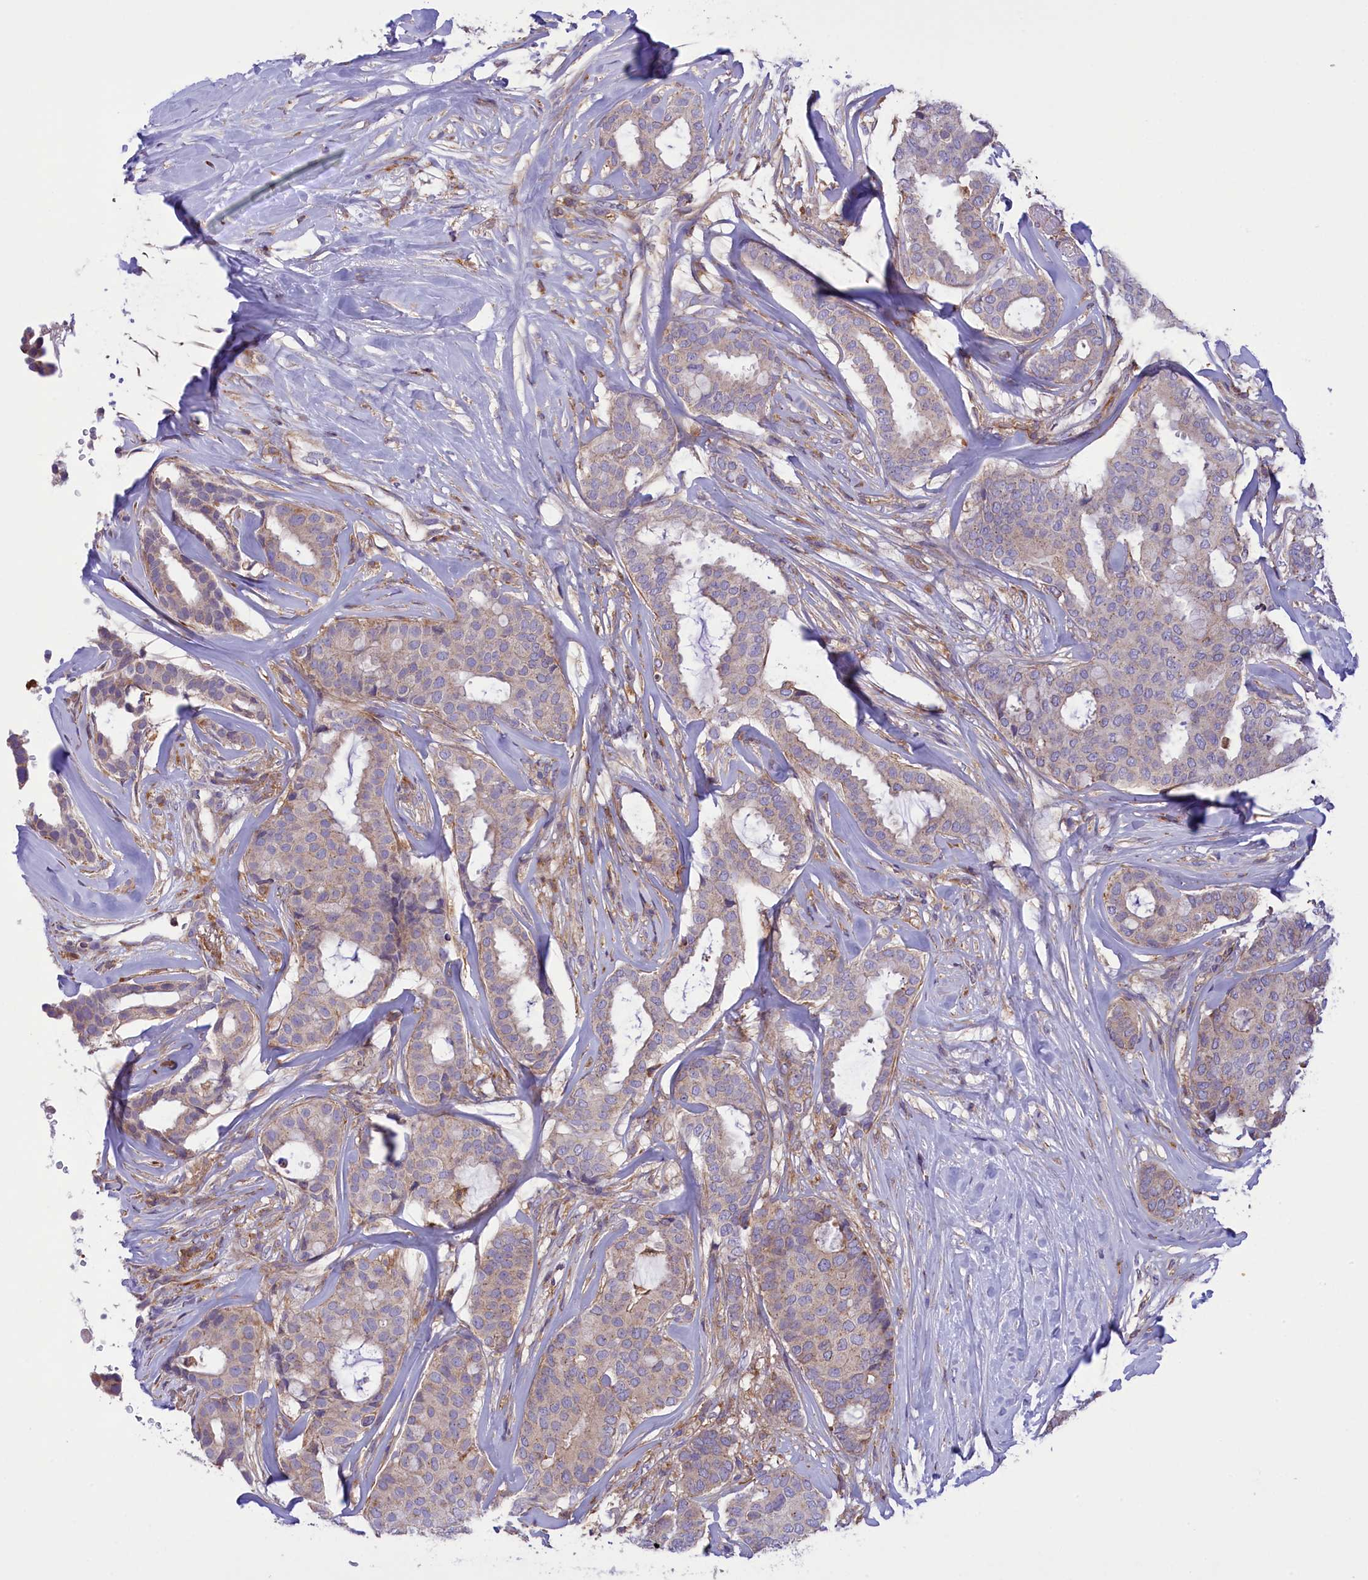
{"staining": {"intensity": "weak", "quantity": "25%-75%", "location": "cytoplasmic/membranous"}, "tissue": "breast cancer", "cell_type": "Tumor cells", "image_type": "cancer", "snomed": [{"axis": "morphology", "description": "Duct carcinoma"}, {"axis": "topography", "description": "Breast"}], "caption": "Immunohistochemistry (IHC) staining of breast cancer, which shows low levels of weak cytoplasmic/membranous expression in approximately 25%-75% of tumor cells indicating weak cytoplasmic/membranous protein staining. The staining was performed using DAB (3,3'-diaminobenzidine) (brown) for protein detection and nuclei were counterstained in hematoxylin (blue).", "gene": "CORO7-PAM16", "patient": {"sex": "female", "age": 75}}